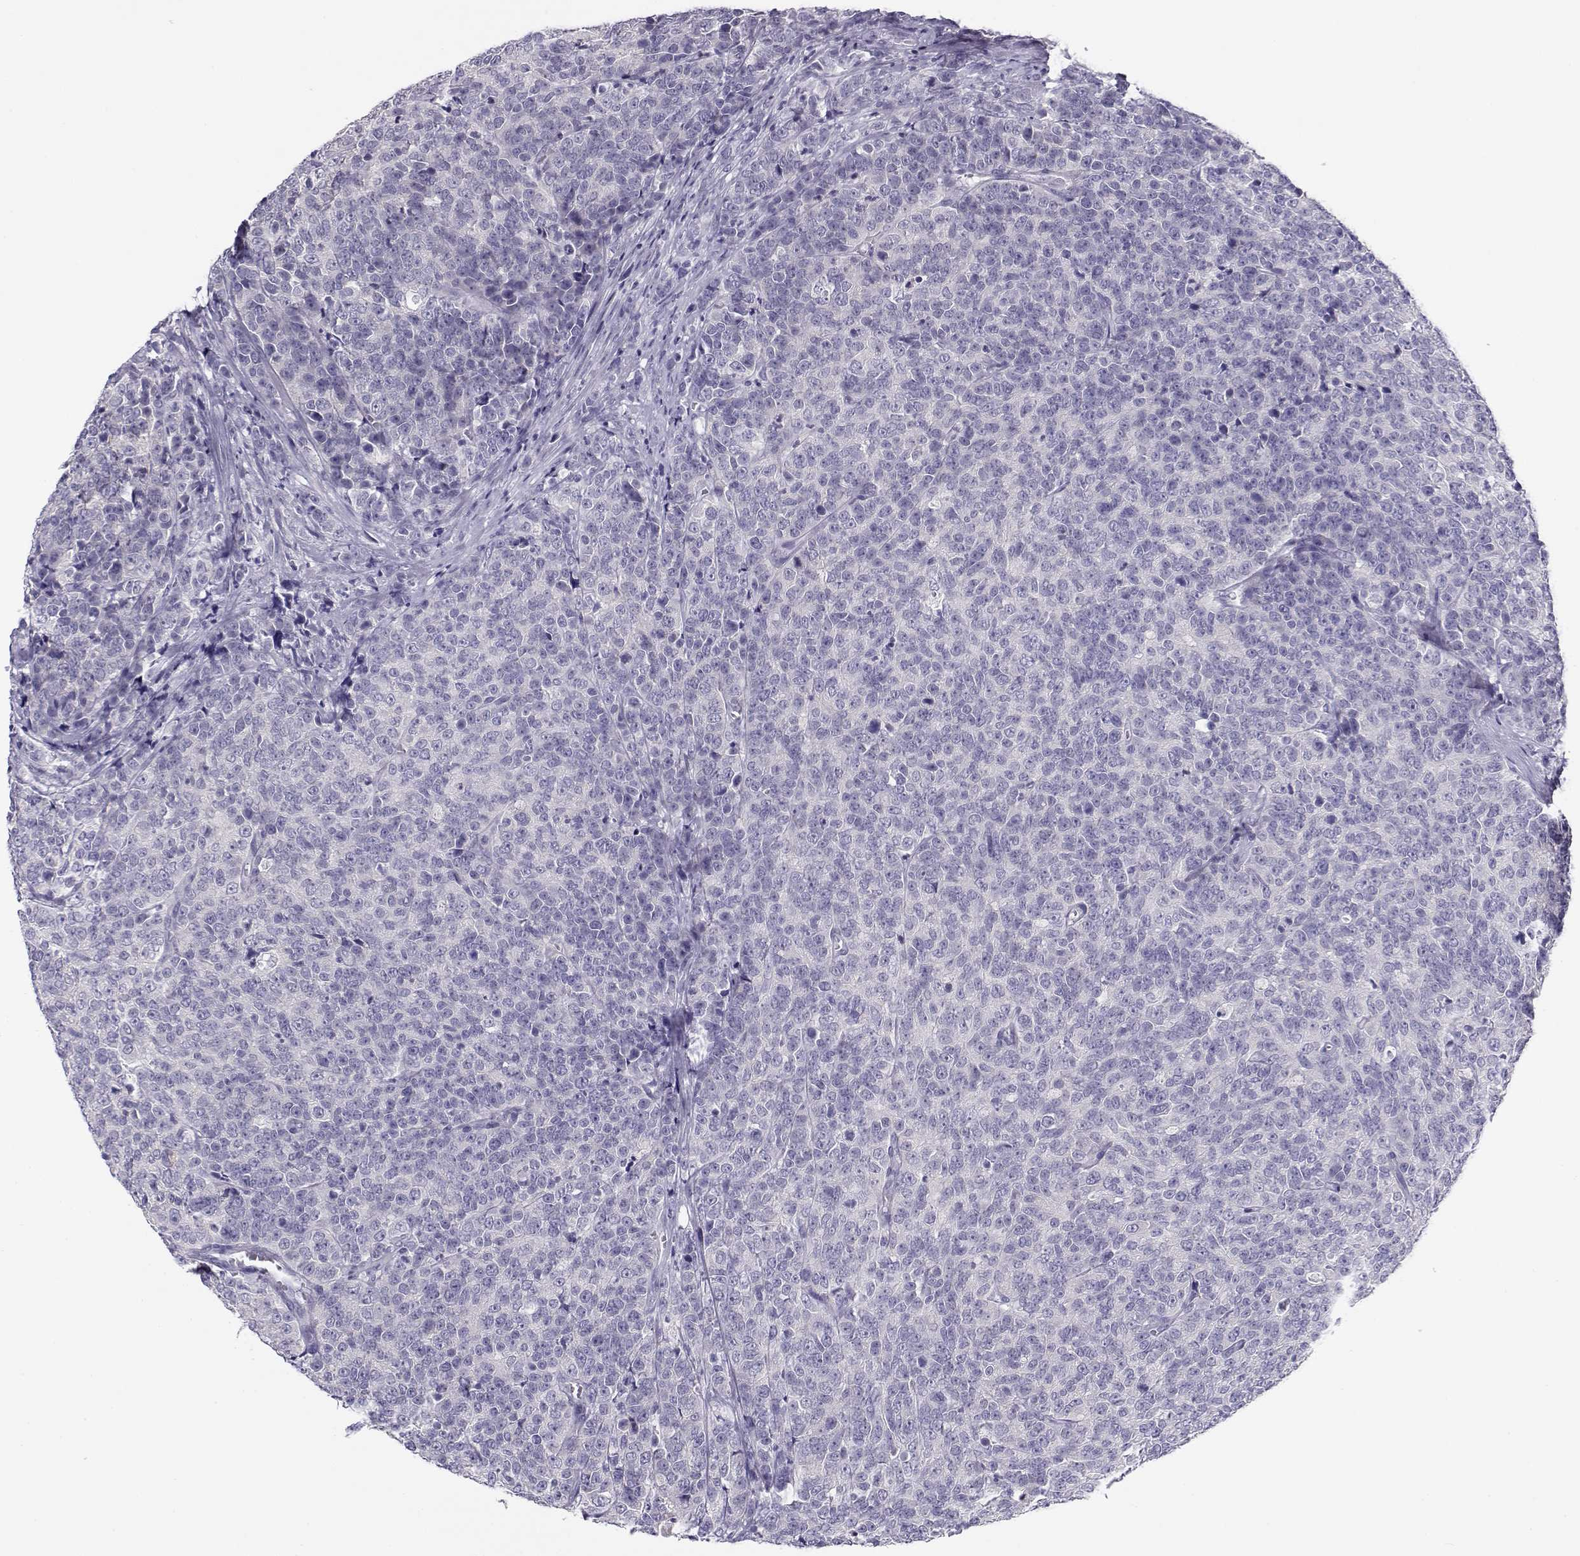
{"staining": {"intensity": "negative", "quantity": "none", "location": "none"}, "tissue": "prostate cancer", "cell_type": "Tumor cells", "image_type": "cancer", "snomed": [{"axis": "morphology", "description": "Adenocarcinoma, NOS"}, {"axis": "topography", "description": "Prostate"}], "caption": "Adenocarcinoma (prostate) was stained to show a protein in brown. There is no significant staining in tumor cells.", "gene": "CFAP77", "patient": {"sex": "male", "age": 67}}